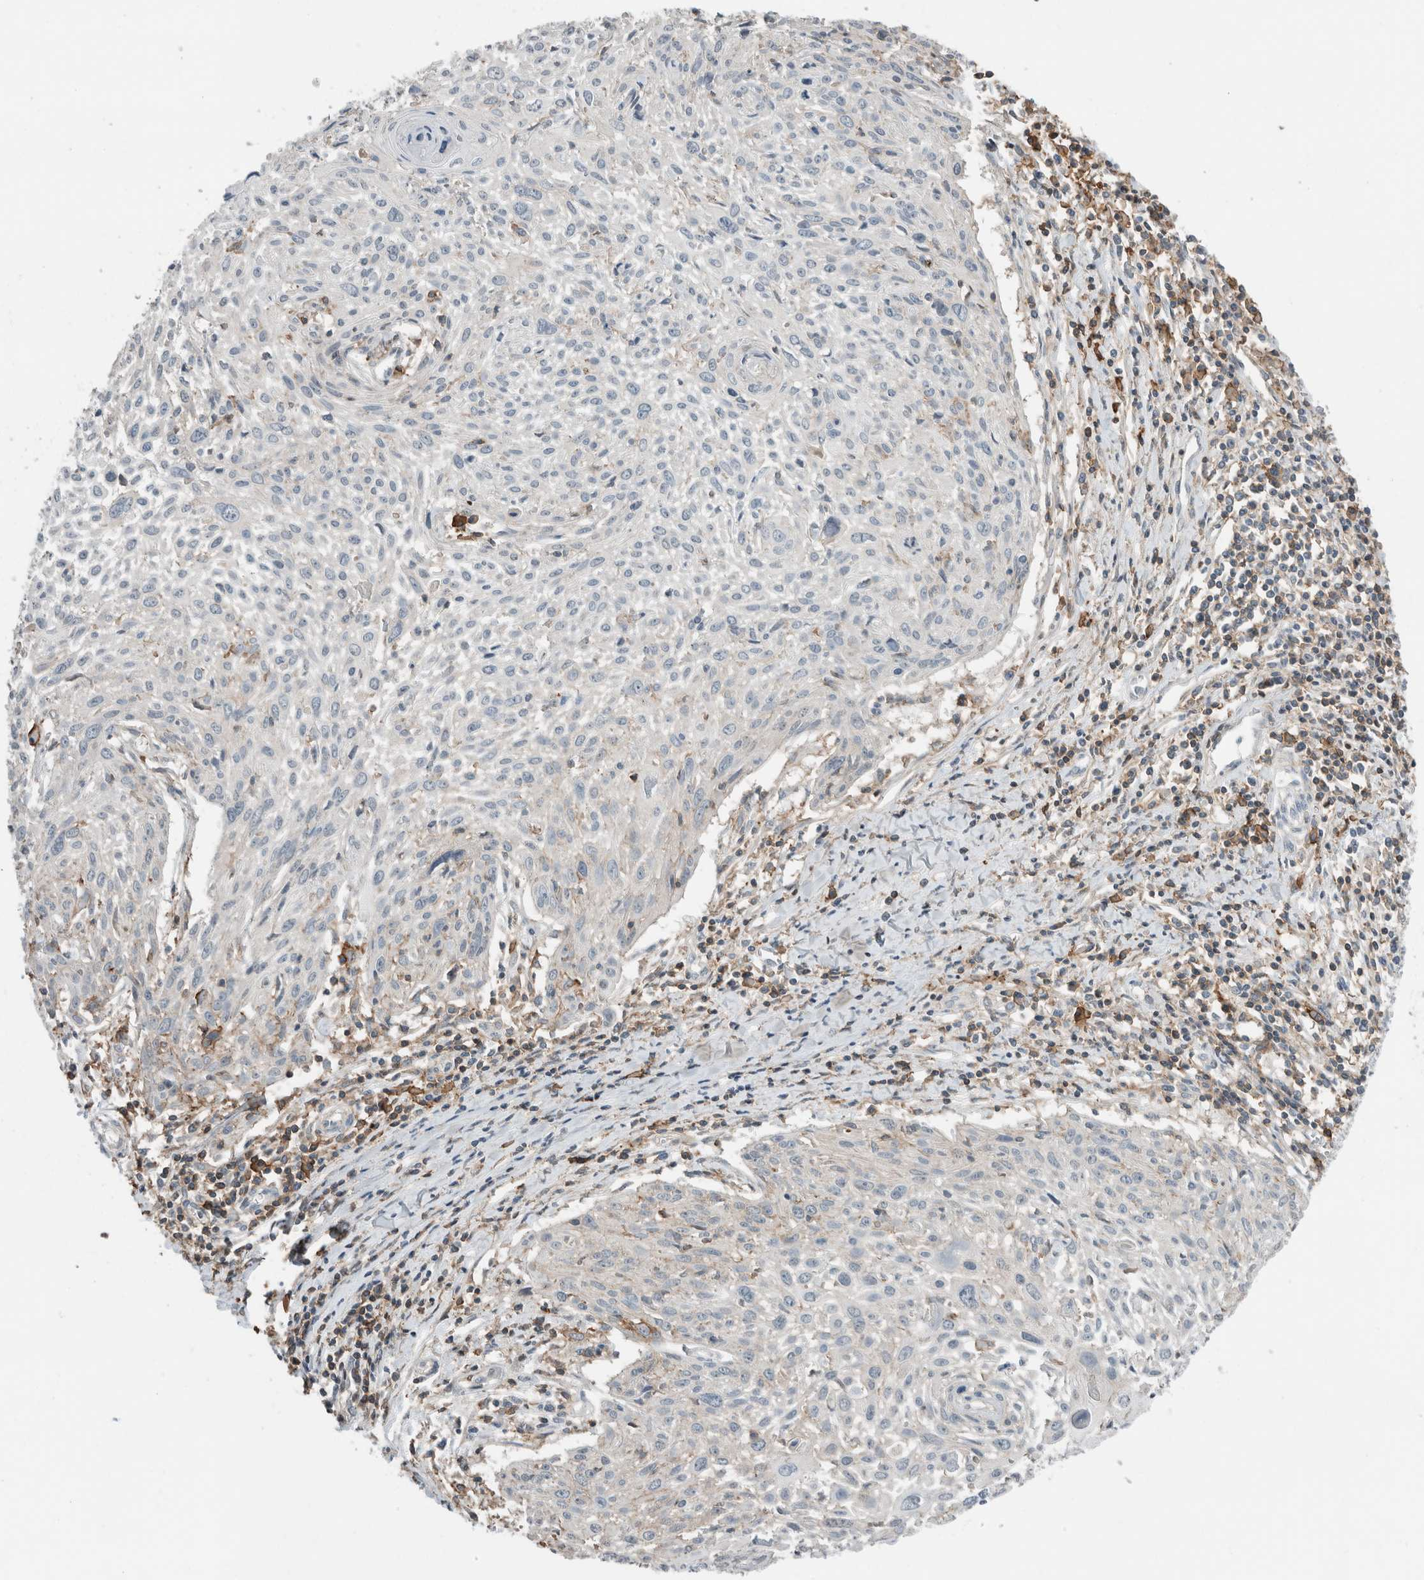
{"staining": {"intensity": "negative", "quantity": "none", "location": "none"}, "tissue": "cervical cancer", "cell_type": "Tumor cells", "image_type": "cancer", "snomed": [{"axis": "morphology", "description": "Squamous cell carcinoma, NOS"}, {"axis": "topography", "description": "Cervix"}], "caption": "Human cervical squamous cell carcinoma stained for a protein using IHC exhibits no positivity in tumor cells.", "gene": "ERCC6L2", "patient": {"sex": "female", "age": 51}}